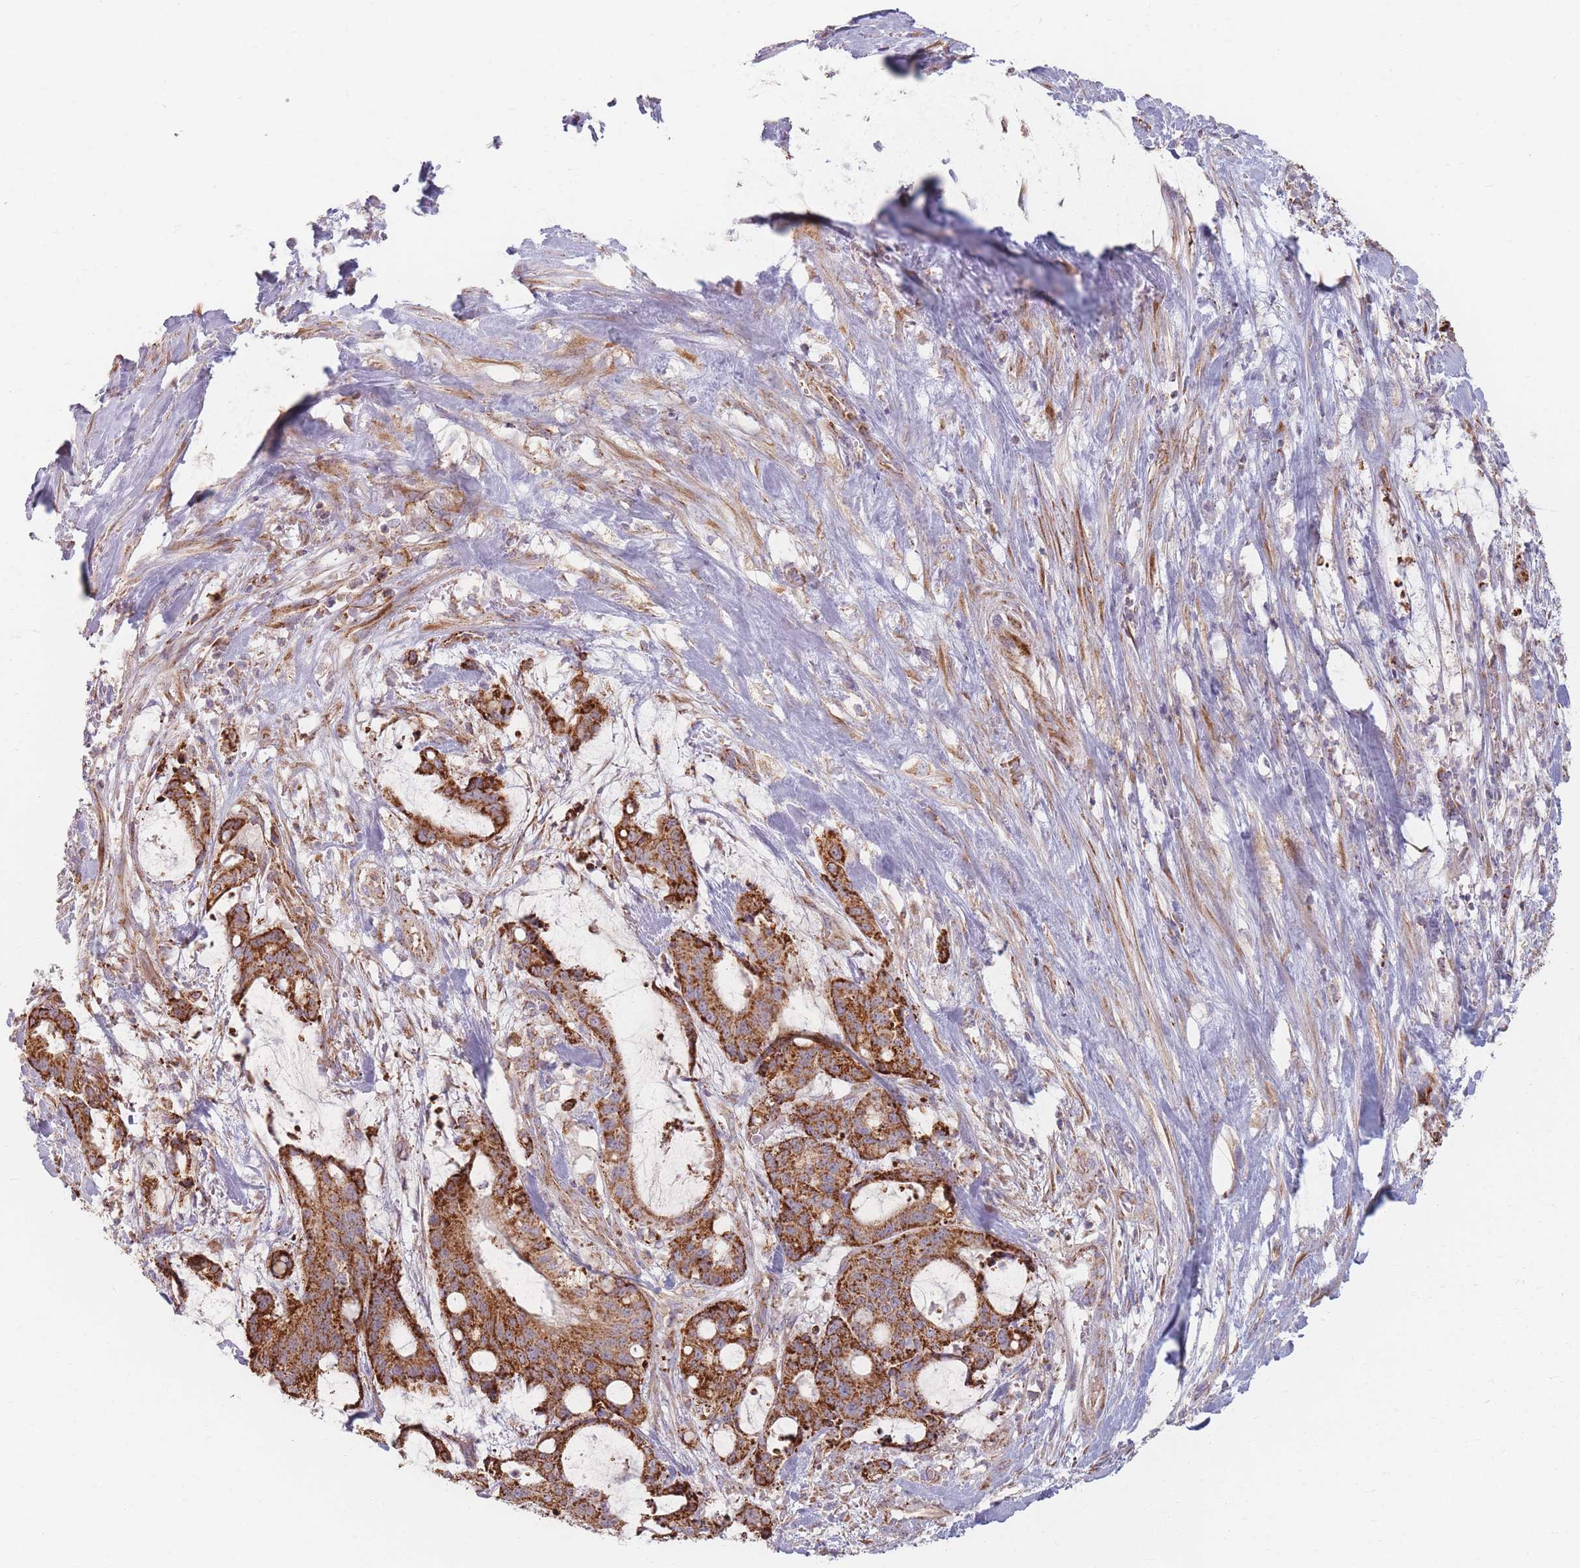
{"staining": {"intensity": "strong", "quantity": ">75%", "location": "cytoplasmic/membranous"}, "tissue": "liver cancer", "cell_type": "Tumor cells", "image_type": "cancer", "snomed": [{"axis": "morphology", "description": "Normal tissue, NOS"}, {"axis": "morphology", "description": "Cholangiocarcinoma"}, {"axis": "topography", "description": "Liver"}, {"axis": "topography", "description": "Peripheral nerve tissue"}], "caption": "IHC histopathology image of neoplastic tissue: liver cancer (cholangiocarcinoma) stained using immunohistochemistry demonstrates high levels of strong protein expression localized specifically in the cytoplasmic/membranous of tumor cells, appearing as a cytoplasmic/membranous brown color.", "gene": "ESRP2", "patient": {"sex": "female", "age": 73}}